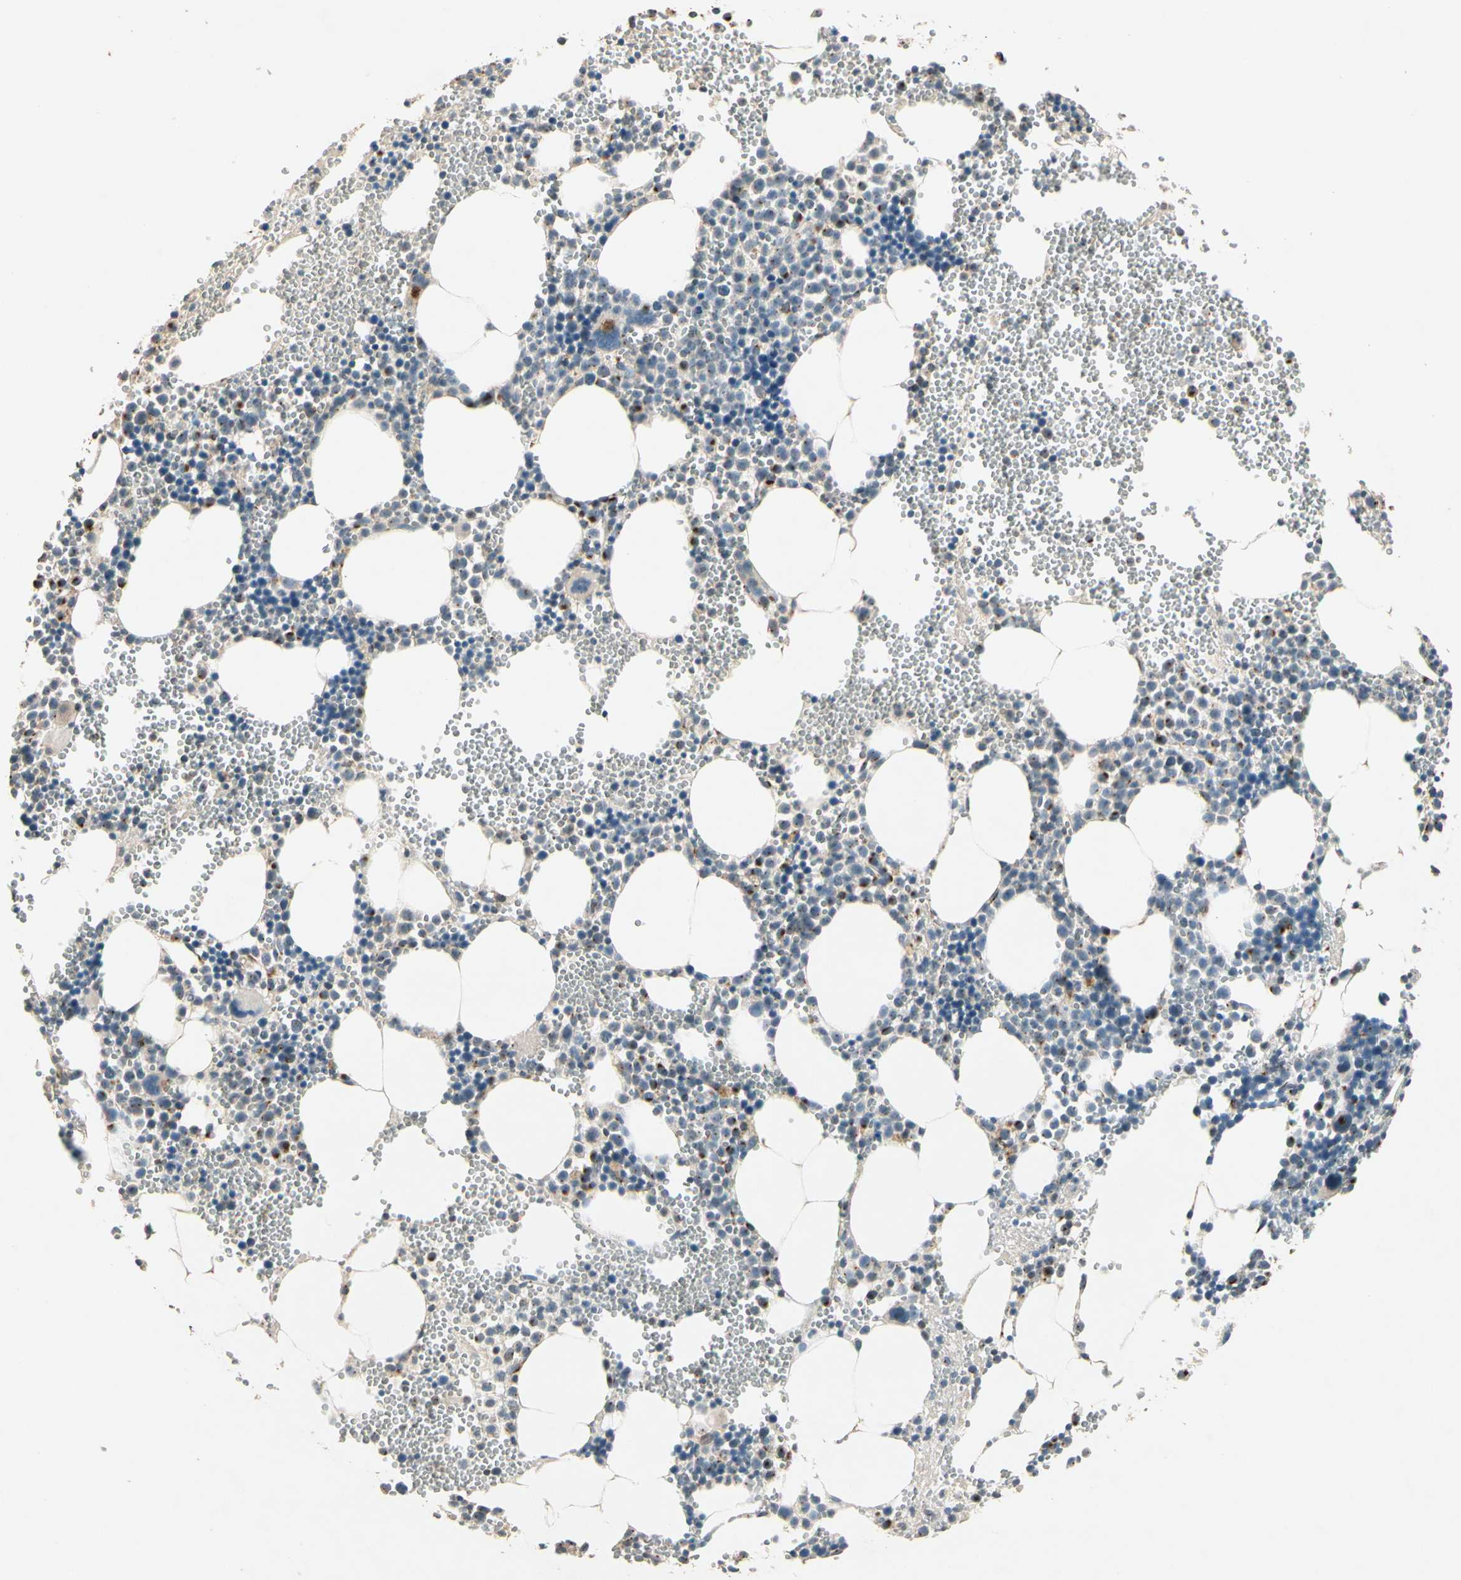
{"staining": {"intensity": "moderate", "quantity": "<25%", "location": "cytoplasmic/membranous"}, "tissue": "bone marrow", "cell_type": "Hematopoietic cells", "image_type": "normal", "snomed": [{"axis": "morphology", "description": "Normal tissue, NOS"}, {"axis": "morphology", "description": "Inflammation, NOS"}, {"axis": "topography", "description": "Bone marrow"}], "caption": "Immunohistochemical staining of normal human bone marrow shows low levels of moderate cytoplasmic/membranous staining in approximately <25% of hematopoietic cells.", "gene": "AKAP9", "patient": {"sex": "male", "age": 42}}